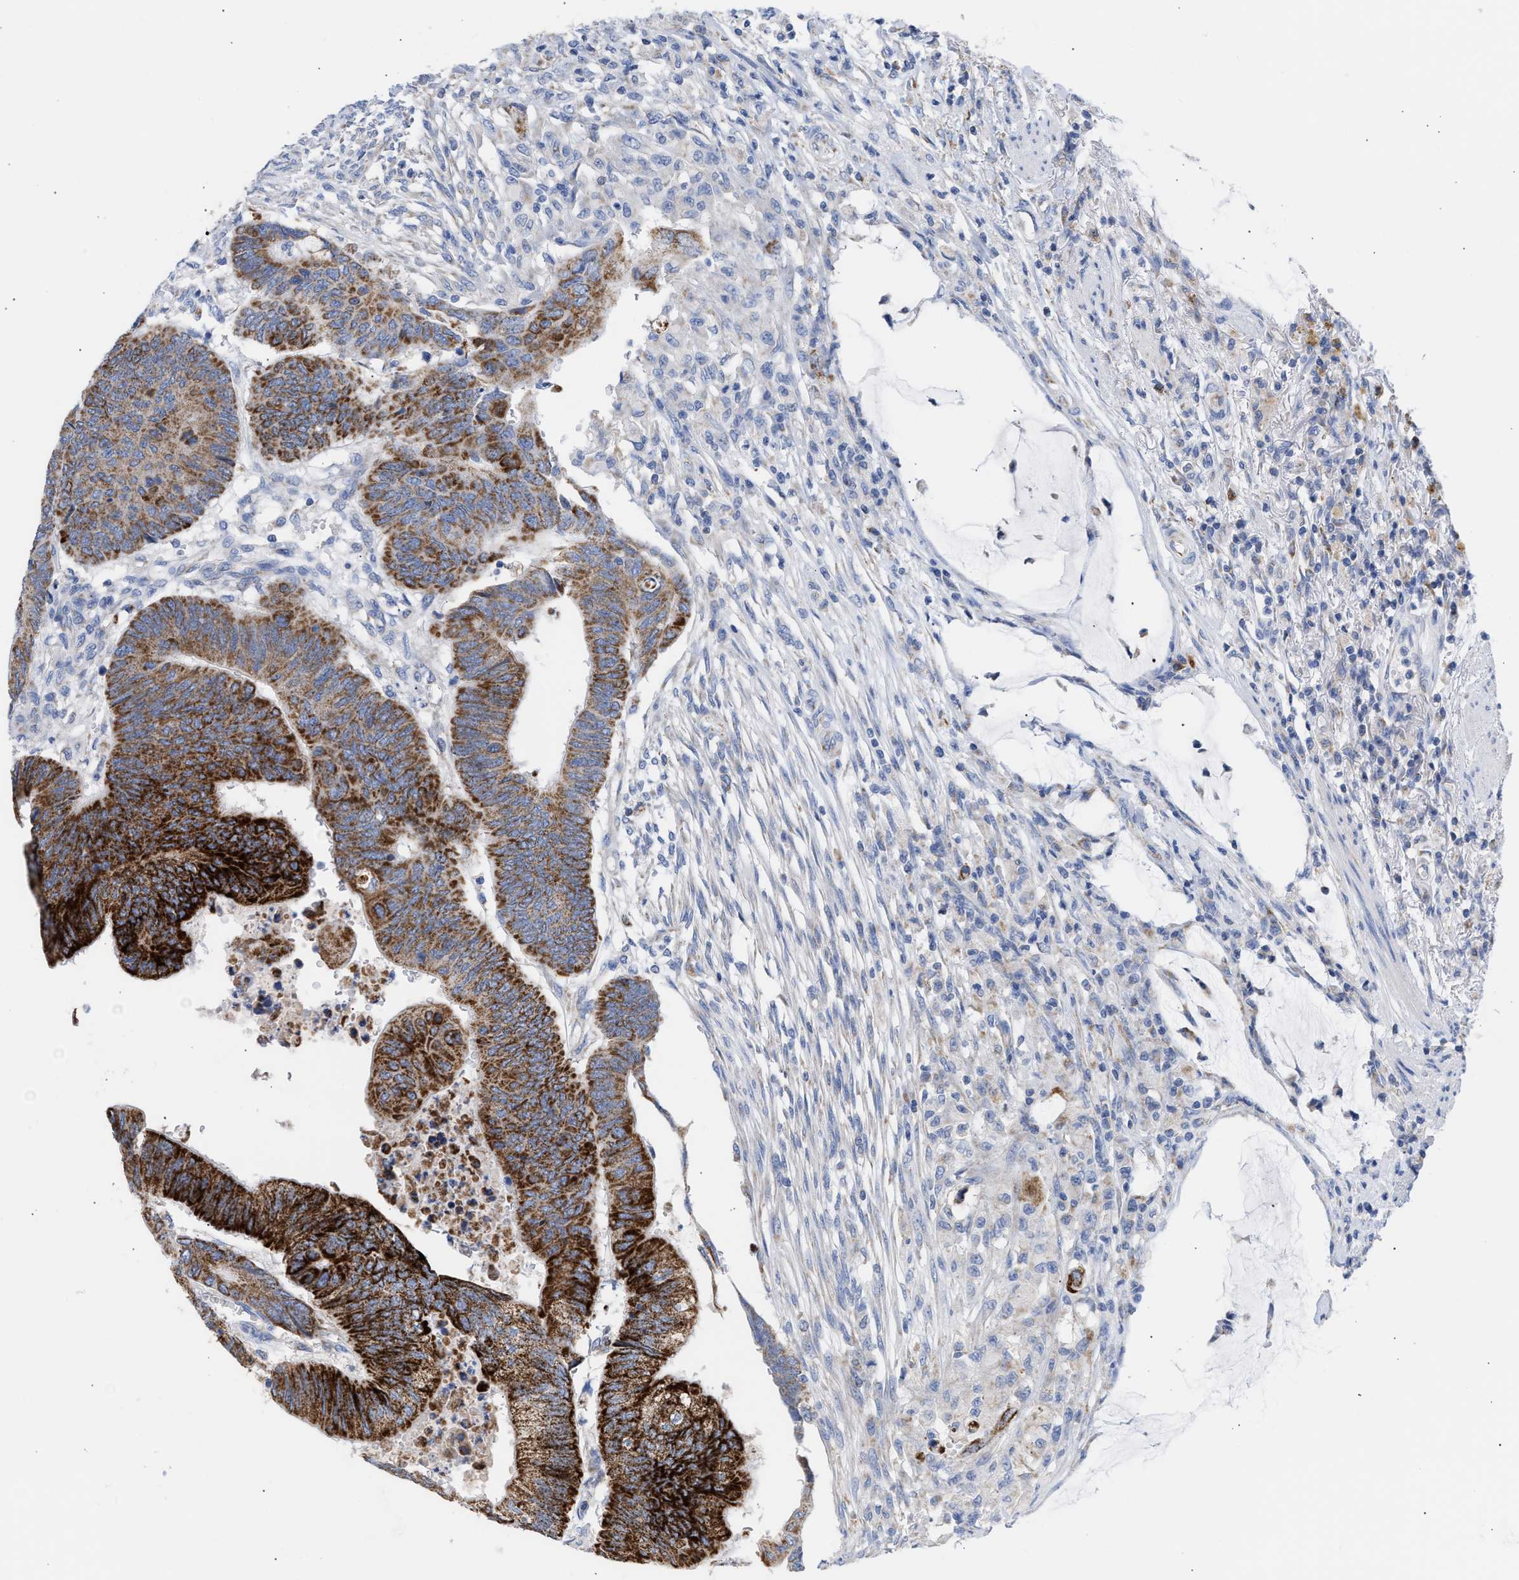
{"staining": {"intensity": "strong", "quantity": ">75%", "location": "cytoplasmic/membranous"}, "tissue": "colorectal cancer", "cell_type": "Tumor cells", "image_type": "cancer", "snomed": [{"axis": "morphology", "description": "Normal tissue, NOS"}, {"axis": "morphology", "description": "Adenocarcinoma, NOS"}, {"axis": "topography", "description": "Rectum"}, {"axis": "topography", "description": "Peripheral nerve tissue"}], "caption": "Colorectal cancer (adenocarcinoma) tissue demonstrates strong cytoplasmic/membranous positivity in approximately >75% of tumor cells", "gene": "ACOT13", "patient": {"sex": "male", "age": 92}}